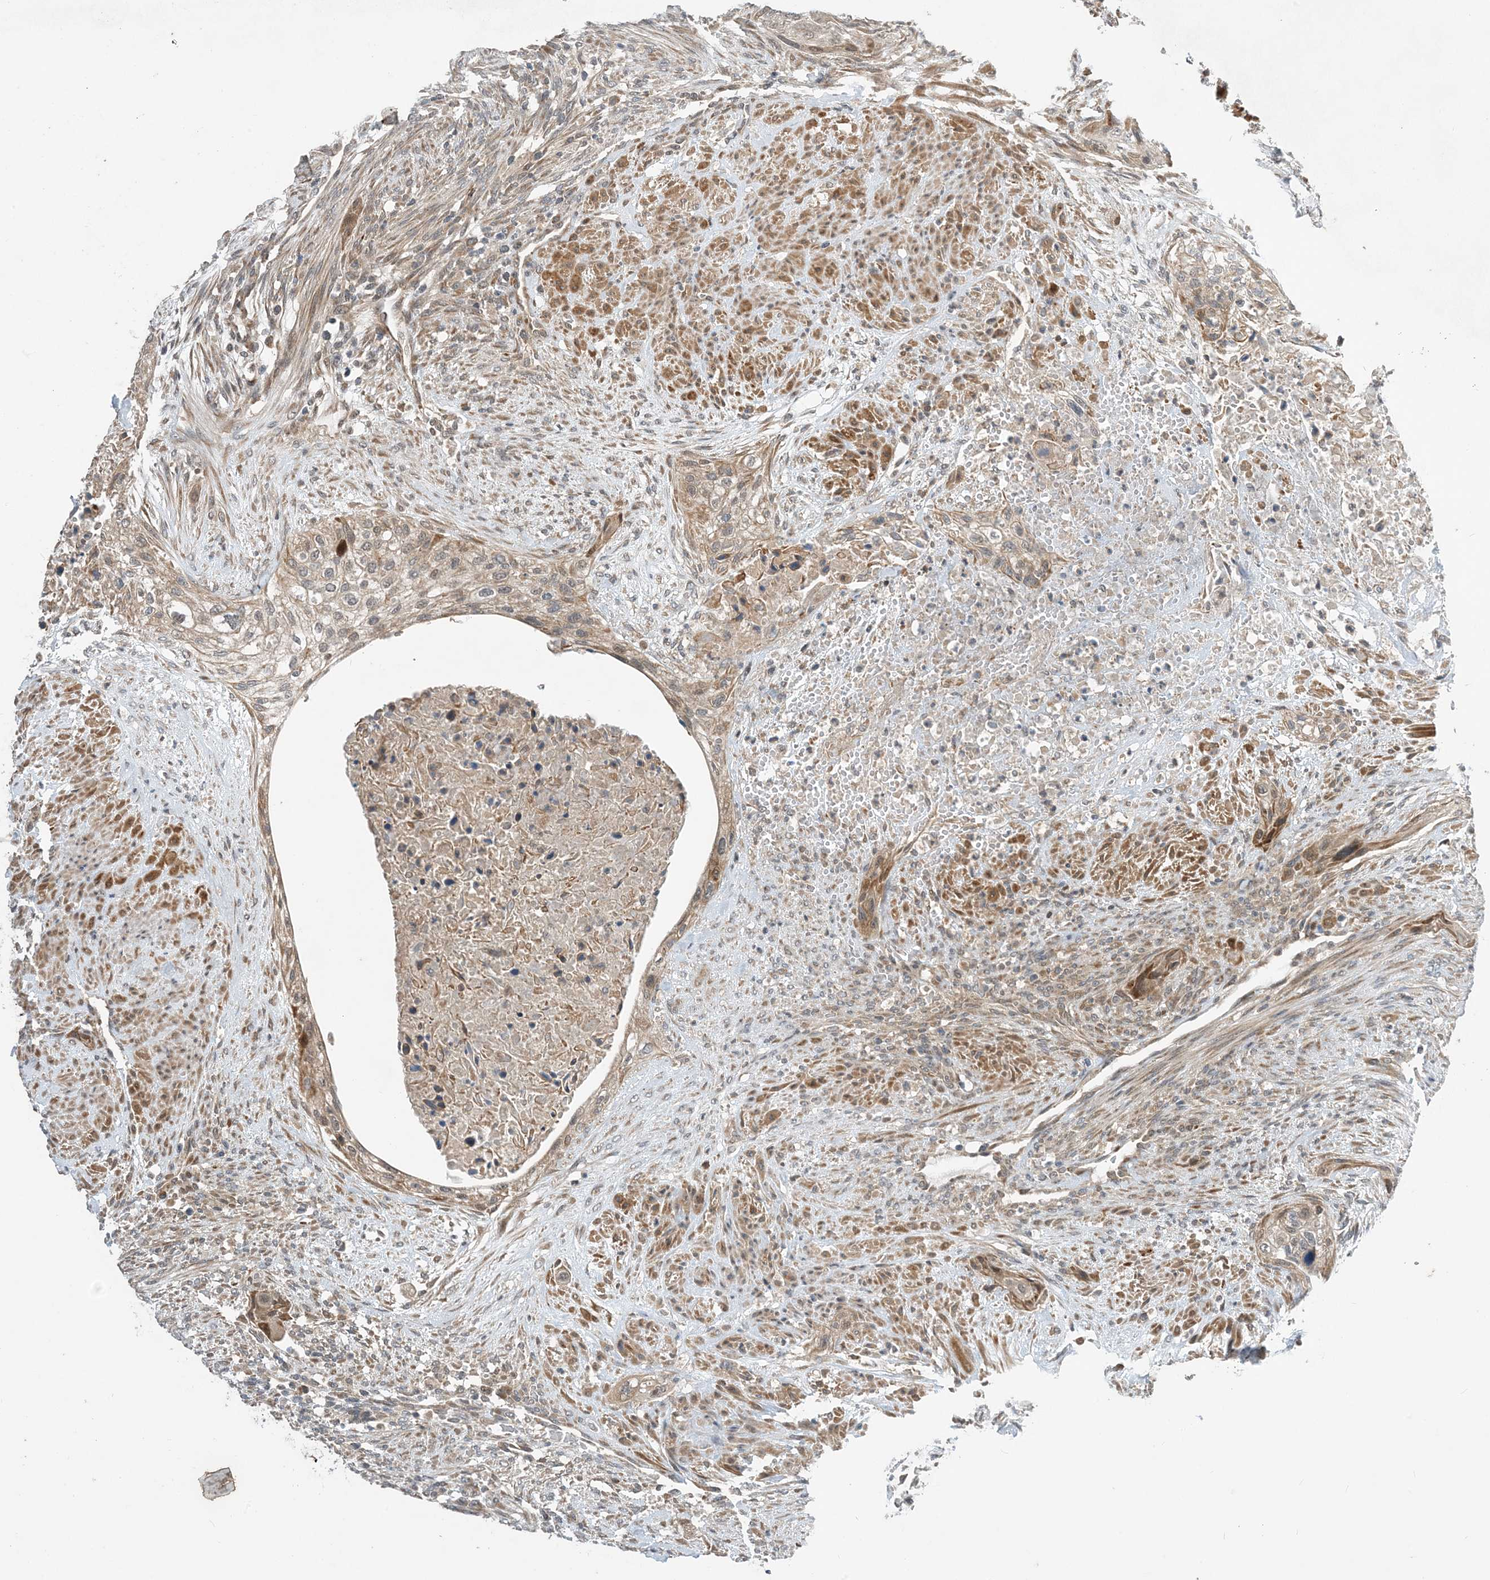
{"staining": {"intensity": "weak", "quantity": ">75%", "location": "cytoplasmic/membranous,nuclear"}, "tissue": "urothelial cancer", "cell_type": "Tumor cells", "image_type": "cancer", "snomed": [{"axis": "morphology", "description": "Urothelial carcinoma, High grade"}, {"axis": "topography", "description": "Urinary bladder"}], "caption": "Urothelial cancer was stained to show a protein in brown. There is low levels of weak cytoplasmic/membranous and nuclear staining in approximately >75% of tumor cells.", "gene": "PHOSPHO2", "patient": {"sex": "male", "age": 35}}